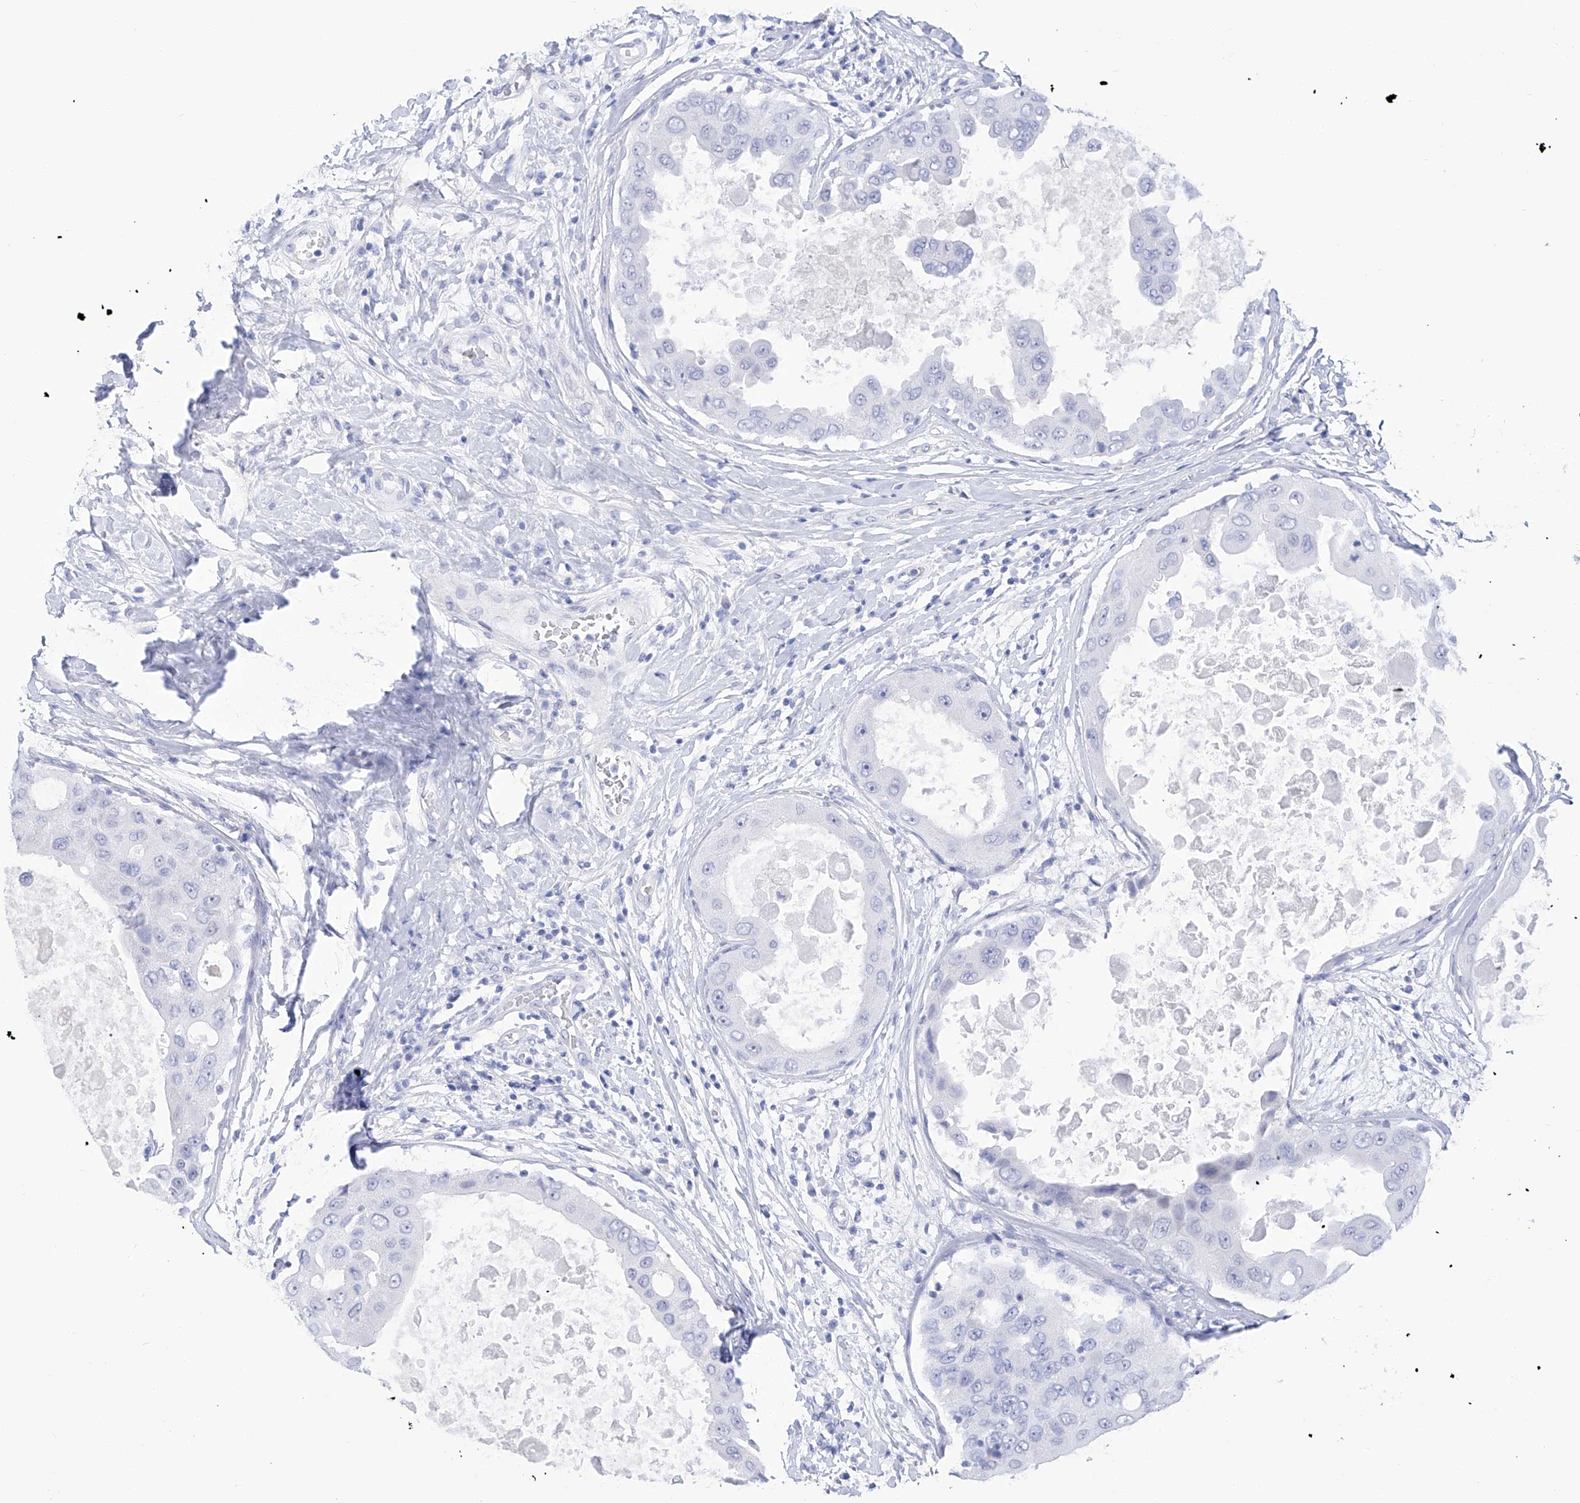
{"staining": {"intensity": "negative", "quantity": "none", "location": "none"}, "tissue": "breast cancer", "cell_type": "Tumor cells", "image_type": "cancer", "snomed": [{"axis": "morphology", "description": "Duct carcinoma"}, {"axis": "topography", "description": "Breast"}], "caption": "Micrograph shows no significant protein positivity in tumor cells of breast cancer. Nuclei are stained in blue.", "gene": "FLG", "patient": {"sex": "female", "age": 27}}